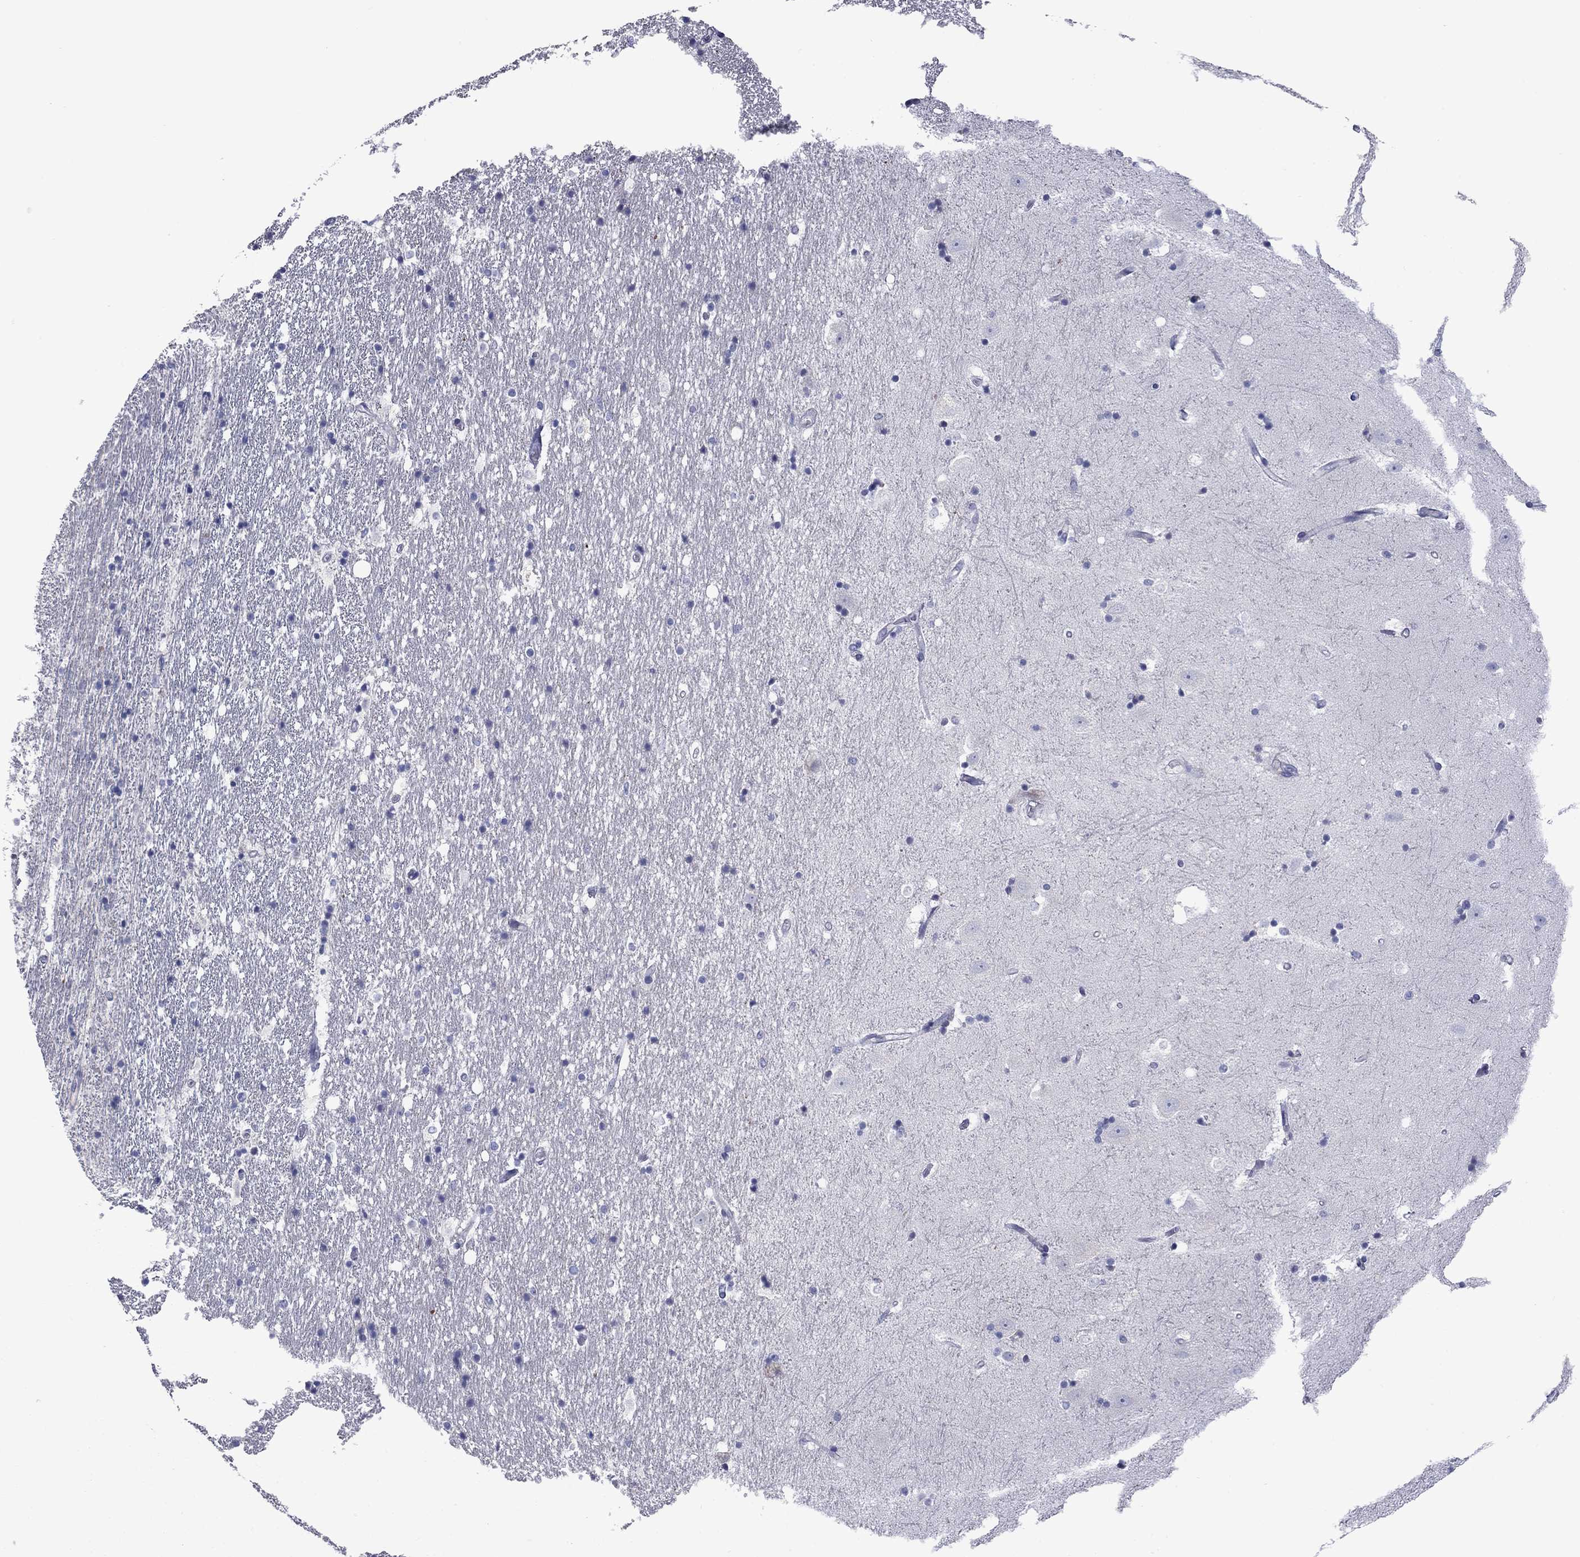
{"staining": {"intensity": "negative", "quantity": "none", "location": "none"}, "tissue": "hippocampus", "cell_type": "Glial cells", "image_type": "normal", "snomed": [{"axis": "morphology", "description": "Normal tissue, NOS"}, {"axis": "topography", "description": "Hippocampus"}], "caption": "High magnification brightfield microscopy of normal hippocampus stained with DAB (brown) and counterstained with hematoxylin (blue): glial cells show no significant positivity. Brightfield microscopy of immunohistochemistry (IHC) stained with DAB (3,3'-diaminobenzidine) (brown) and hematoxylin (blue), captured at high magnification.", "gene": "TMPRSS11A", "patient": {"sex": "male", "age": 49}}